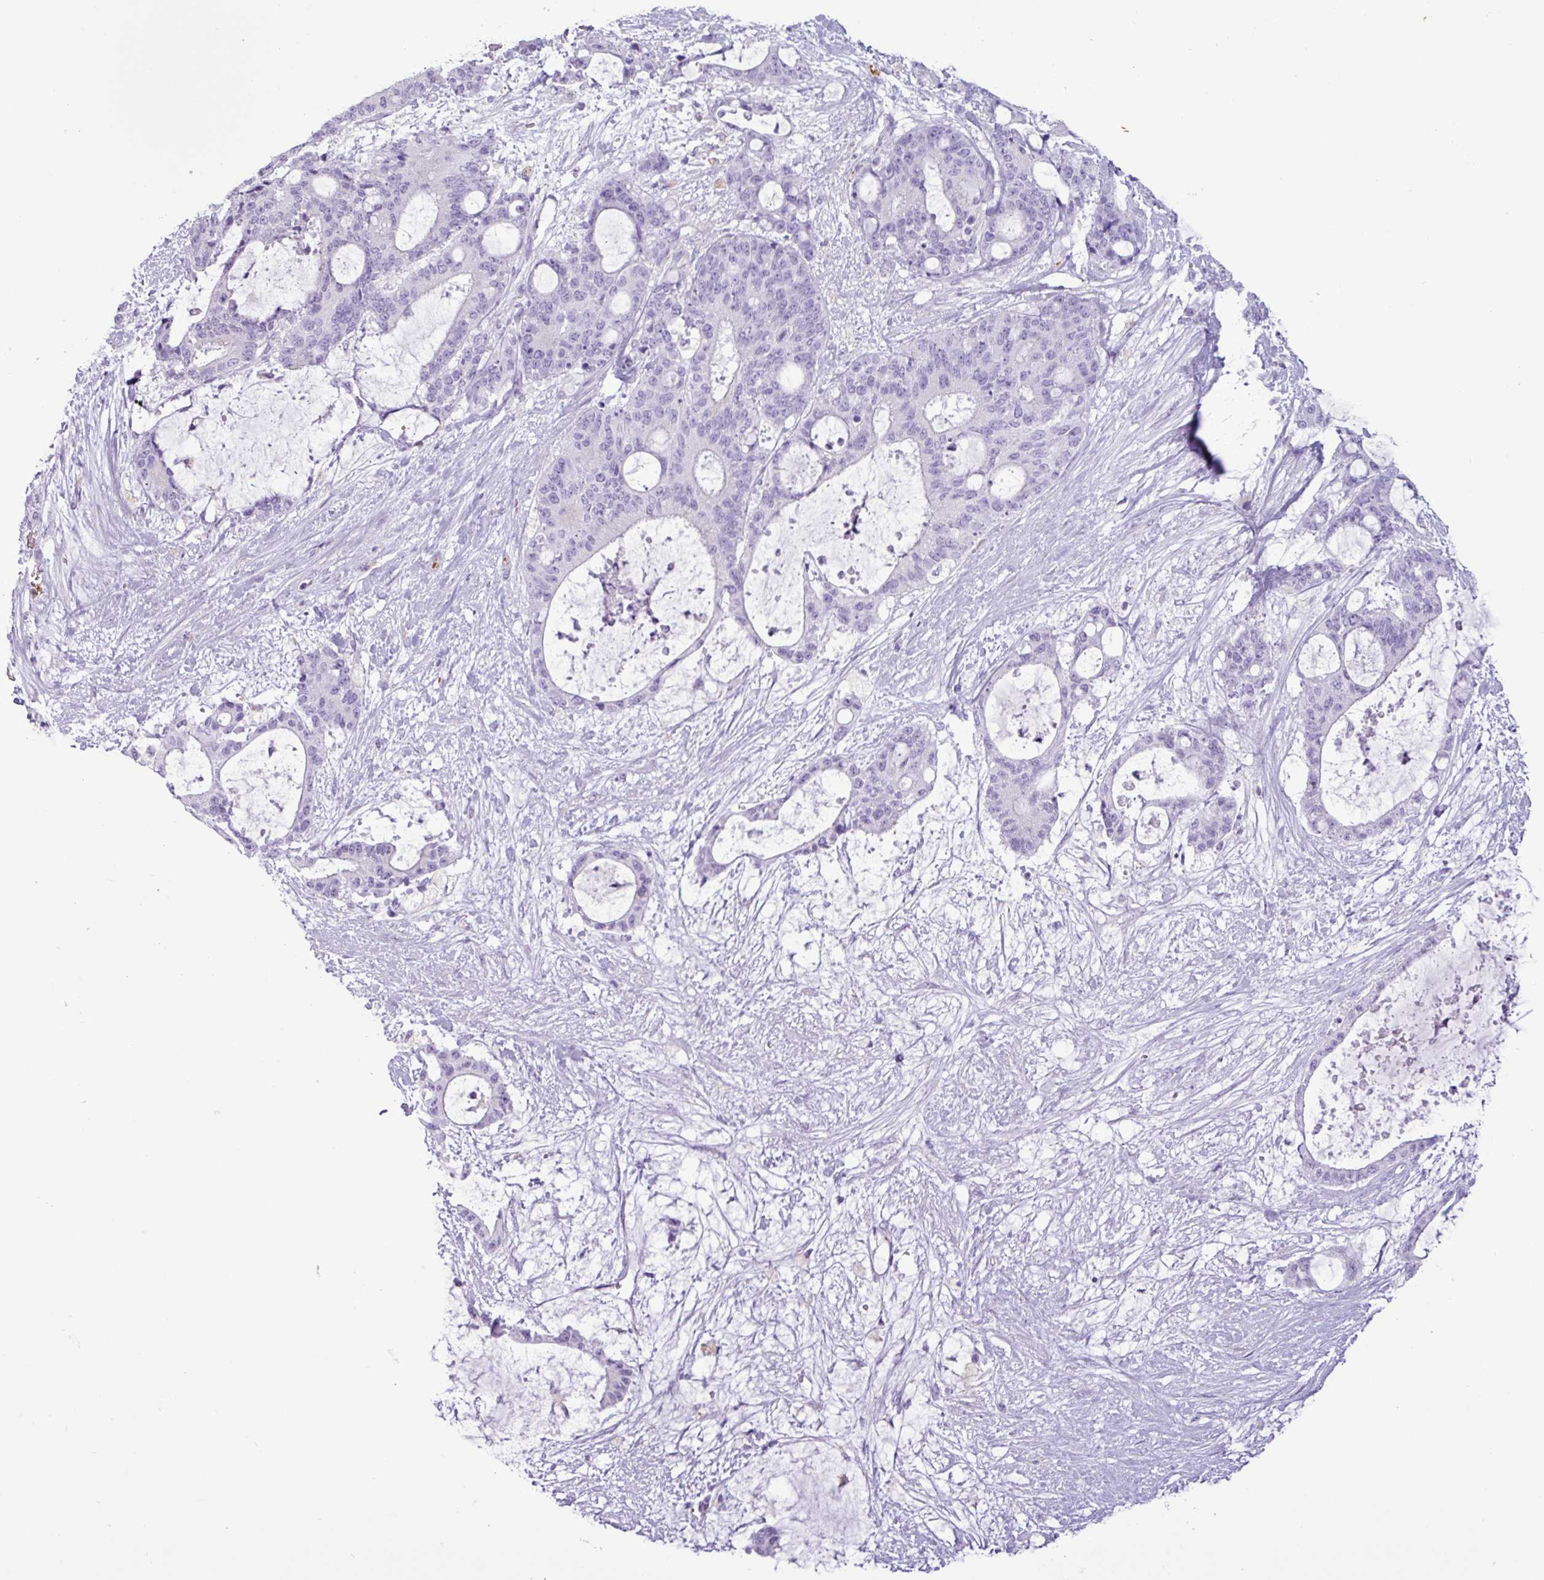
{"staining": {"intensity": "negative", "quantity": "none", "location": "none"}, "tissue": "liver cancer", "cell_type": "Tumor cells", "image_type": "cancer", "snomed": [{"axis": "morphology", "description": "Normal tissue, NOS"}, {"axis": "morphology", "description": "Cholangiocarcinoma"}, {"axis": "topography", "description": "Liver"}, {"axis": "topography", "description": "Peripheral nerve tissue"}], "caption": "The photomicrograph reveals no staining of tumor cells in cholangiocarcinoma (liver).", "gene": "TMEM200C", "patient": {"sex": "female", "age": 73}}